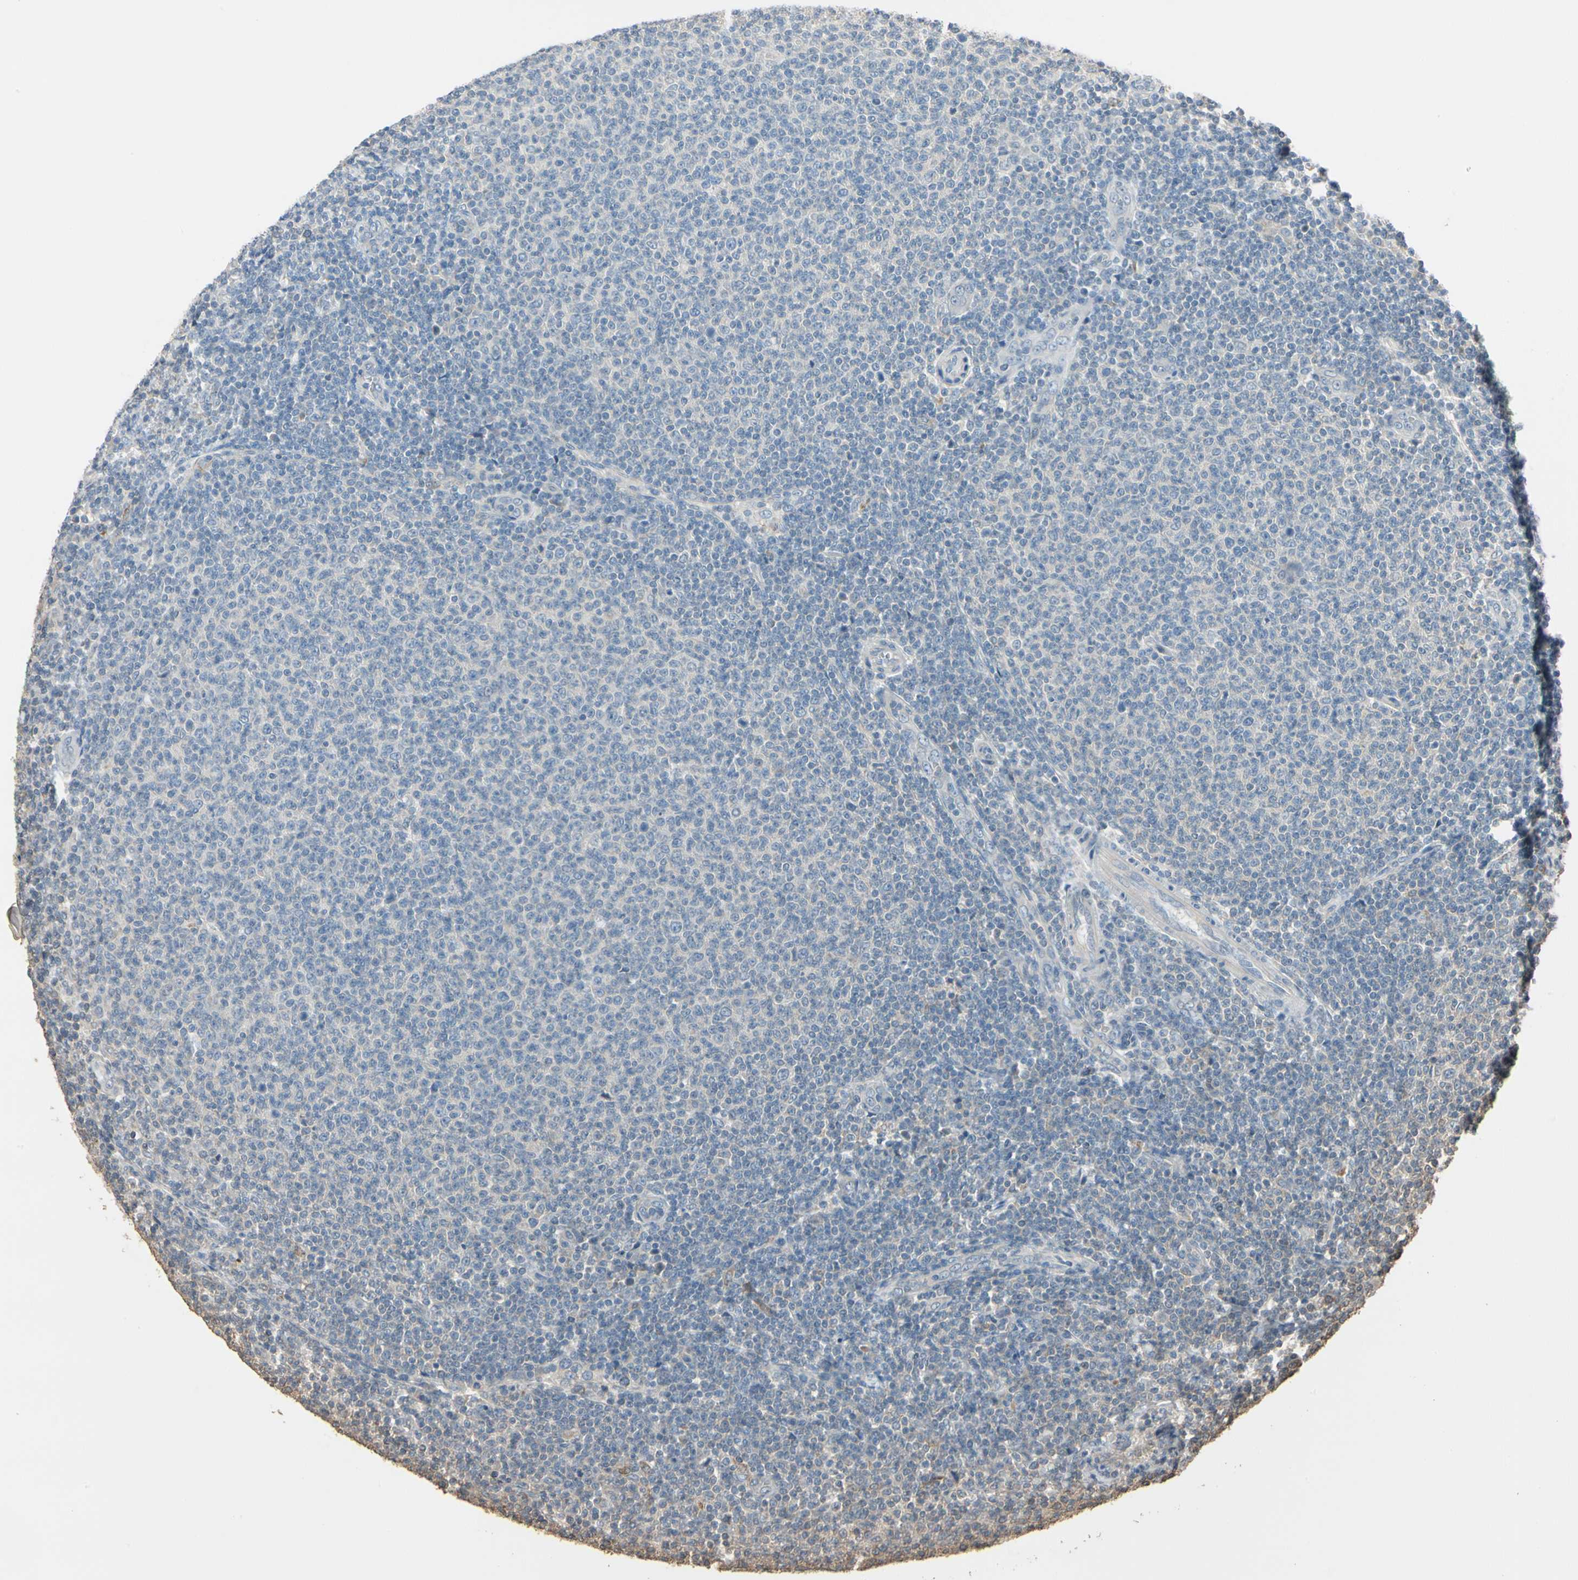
{"staining": {"intensity": "negative", "quantity": "none", "location": "none"}, "tissue": "lymphoma", "cell_type": "Tumor cells", "image_type": "cancer", "snomed": [{"axis": "morphology", "description": "Malignant lymphoma, non-Hodgkin's type, Low grade"}, {"axis": "topography", "description": "Lymph node"}], "caption": "An IHC photomicrograph of low-grade malignant lymphoma, non-Hodgkin's type is shown. There is no staining in tumor cells of low-grade malignant lymphoma, non-Hodgkin's type.", "gene": "MAP3K7", "patient": {"sex": "male", "age": 66}}